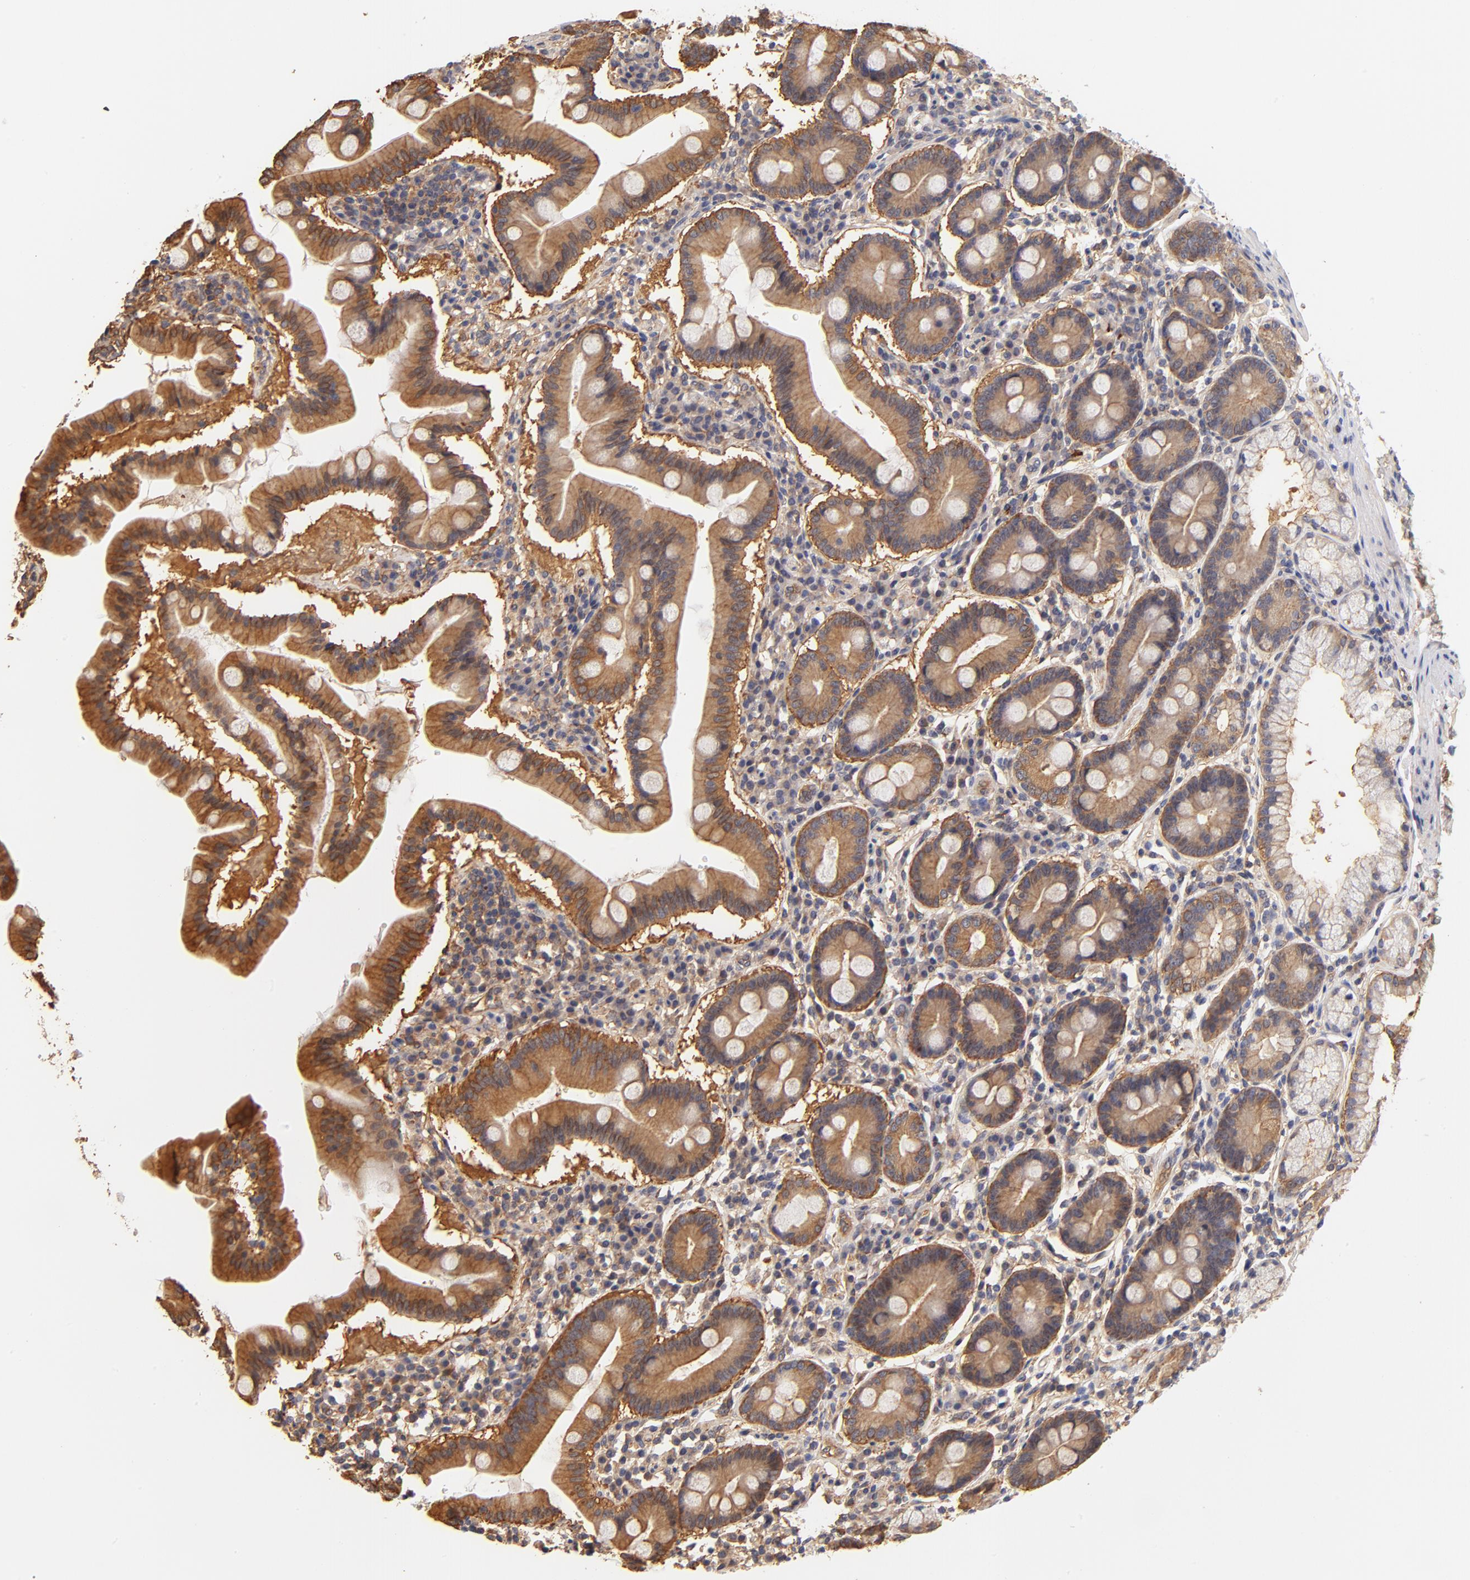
{"staining": {"intensity": "strong", "quantity": ">75%", "location": "cytoplasmic/membranous"}, "tissue": "duodenum", "cell_type": "Glandular cells", "image_type": "normal", "snomed": [{"axis": "morphology", "description": "Normal tissue, NOS"}, {"axis": "topography", "description": "Duodenum"}], "caption": "A histopathology image of human duodenum stained for a protein reveals strong cytoplasmic/membranous brown staining in glandular cells.", "gene": "FCMR", "patient": {"sex": "male", "age": 50}}